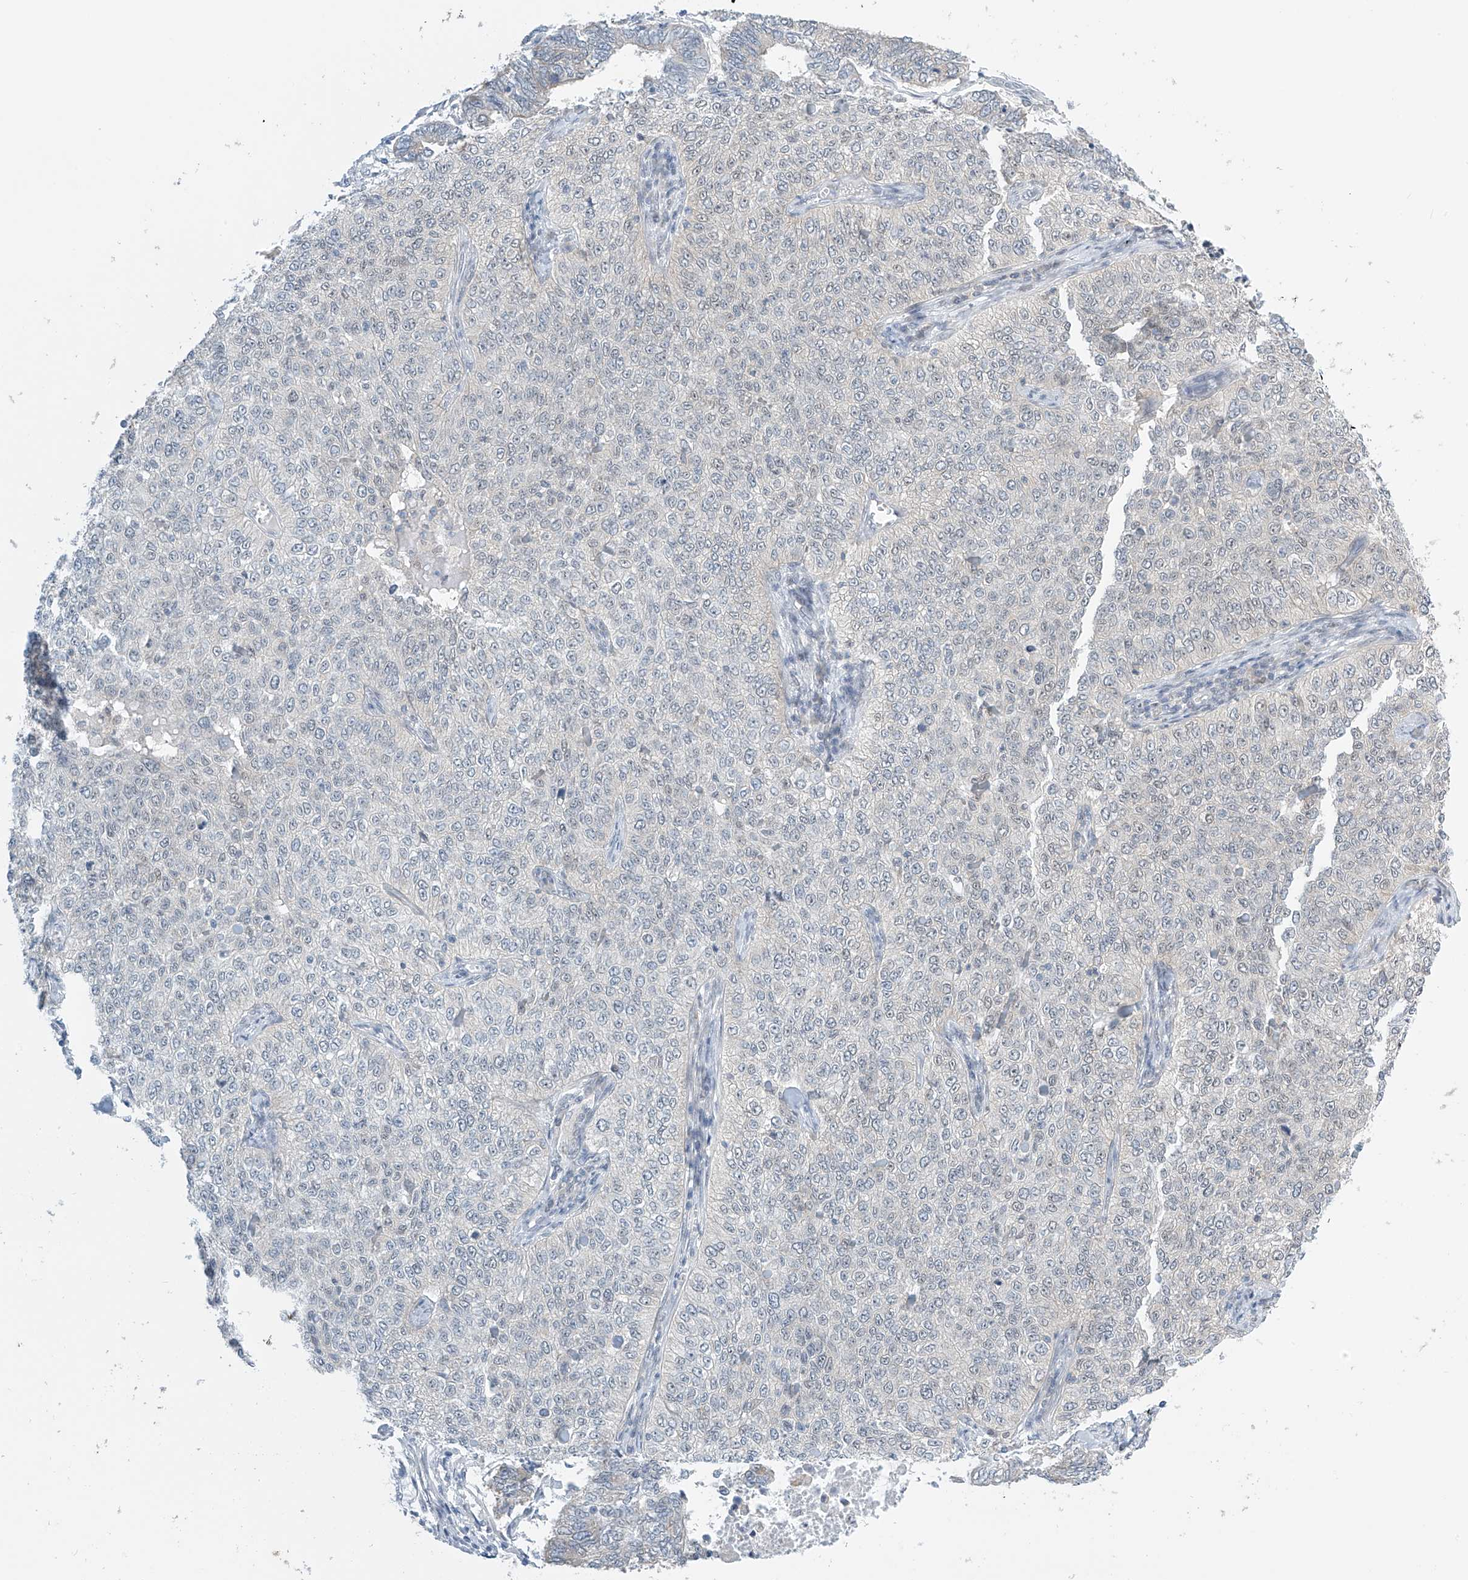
{"staining": {"intensity": "negative", "quantity": "none", "location": "none"}, "tissue": "cervical cancer", "cell_type": "Tumor cells", "image_type": "cancer", "snomed": [{"axis": "morphology", "description": "Squamous cell carcinoma, NOS"}, {"axis": "topography", "description": "Cervix"}], "caption": "A photomicrograph of cervical cancer stained for a protein displays no brown staining in tumor cells.", "gene": "APLF", "patient": {"sex": "female", "age": 35}}